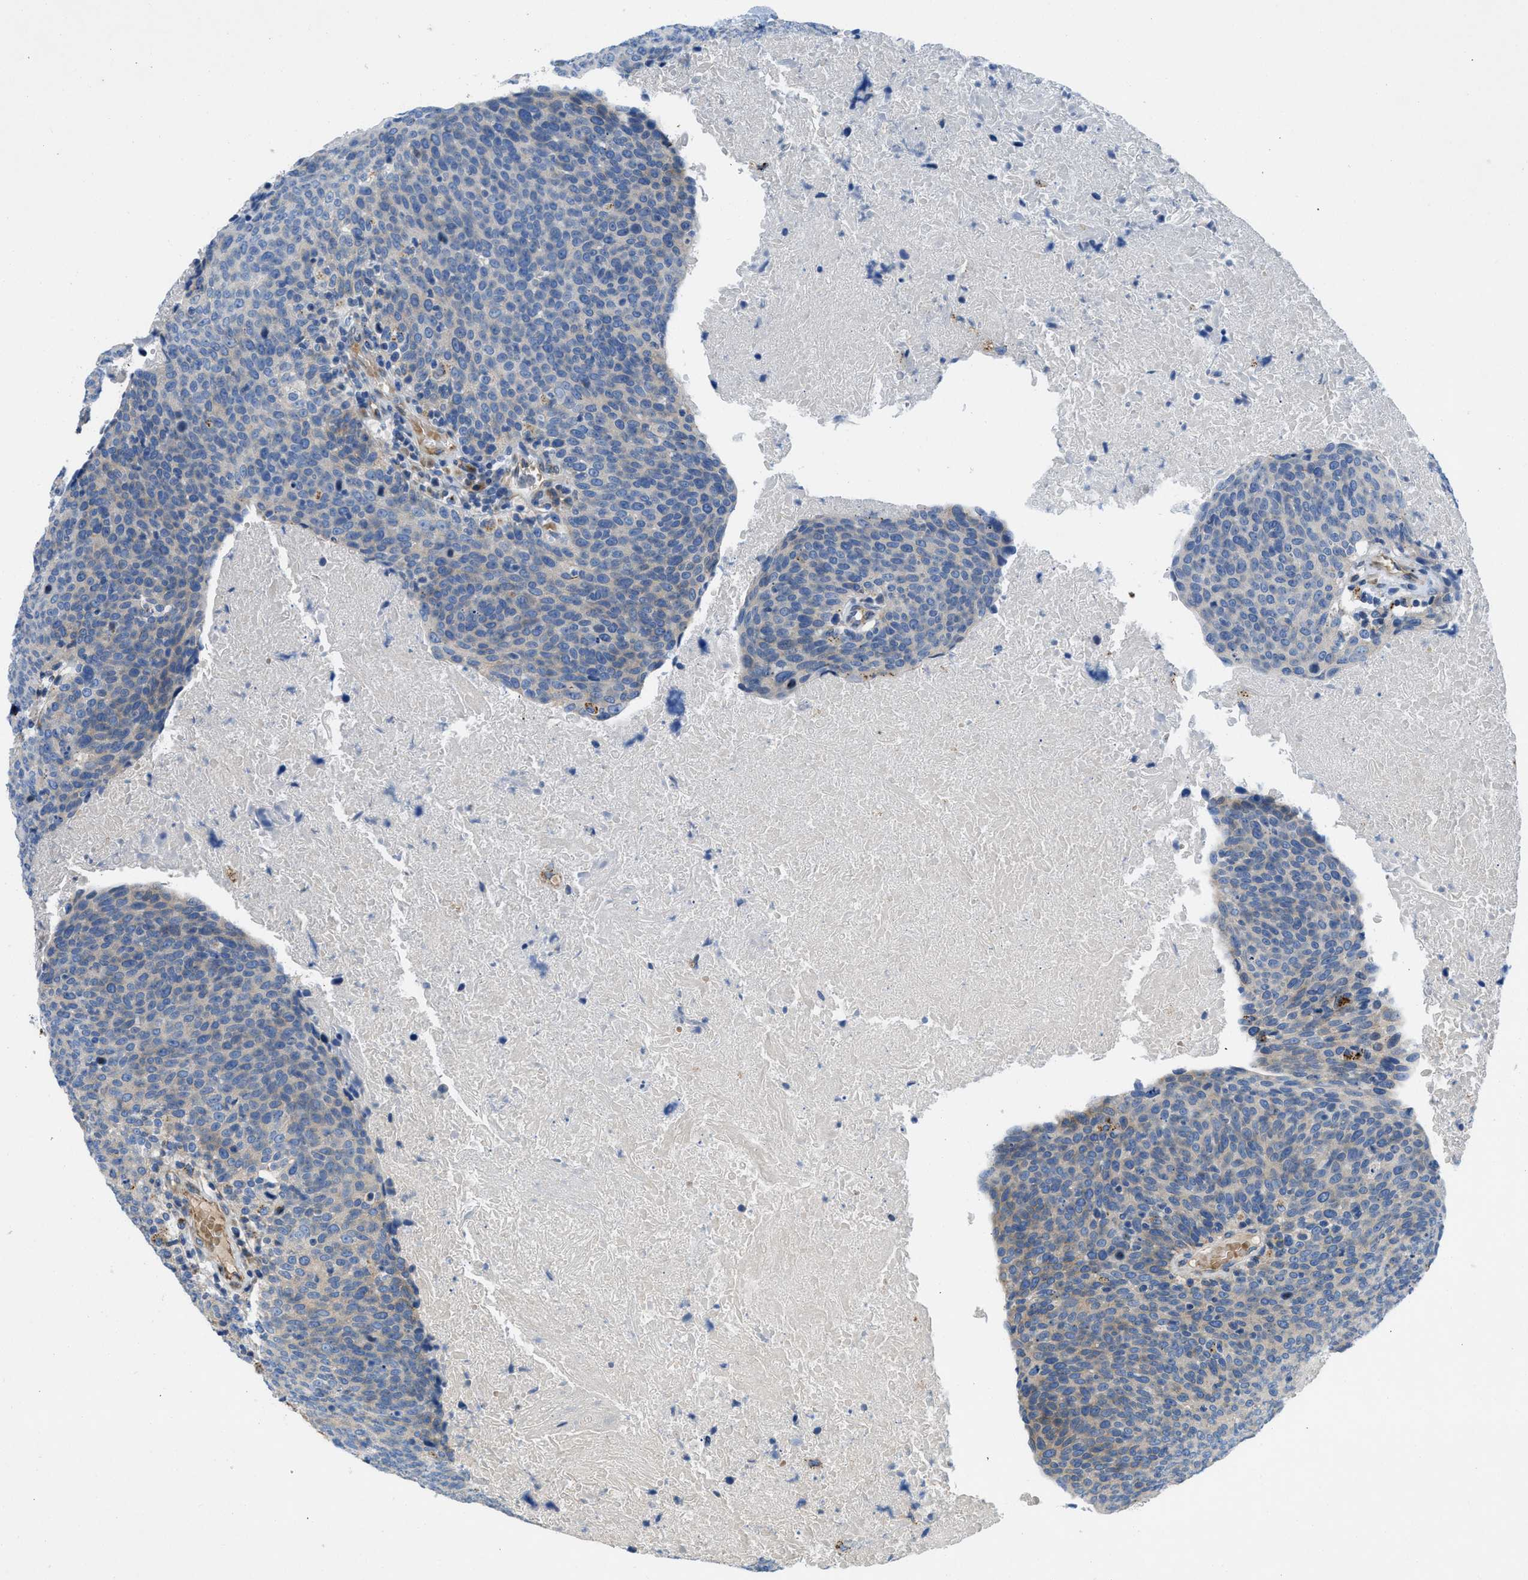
{"staining": {"intensity": "moderate", "quantity": "<25%", "location": "cytoplasmic/membranous"}, "tissue": "head and neck cancer", "cell_type": "Tumor cells", "image_type": "cancer", "snomed": [{"axis": "morphology", "description": "Squamous cell carcinoma, NOS"}, {"axis": "morphology", "description": "Squamous cell carcinoma, metastatic, NOS"}, {"axis": "topography", "description": "Lymph node"}, {"axis": "topography", "description": "Head-Neck"}], "caption": "Moderate cytoplasmic/membranous staining for a protein is identified in about <25% of tumor cells of squamous cell carcinoma (head and neck) using immunohistochemistry.", "gene": "TMEM248", "patient": {"sex": "male", "age": 62}}